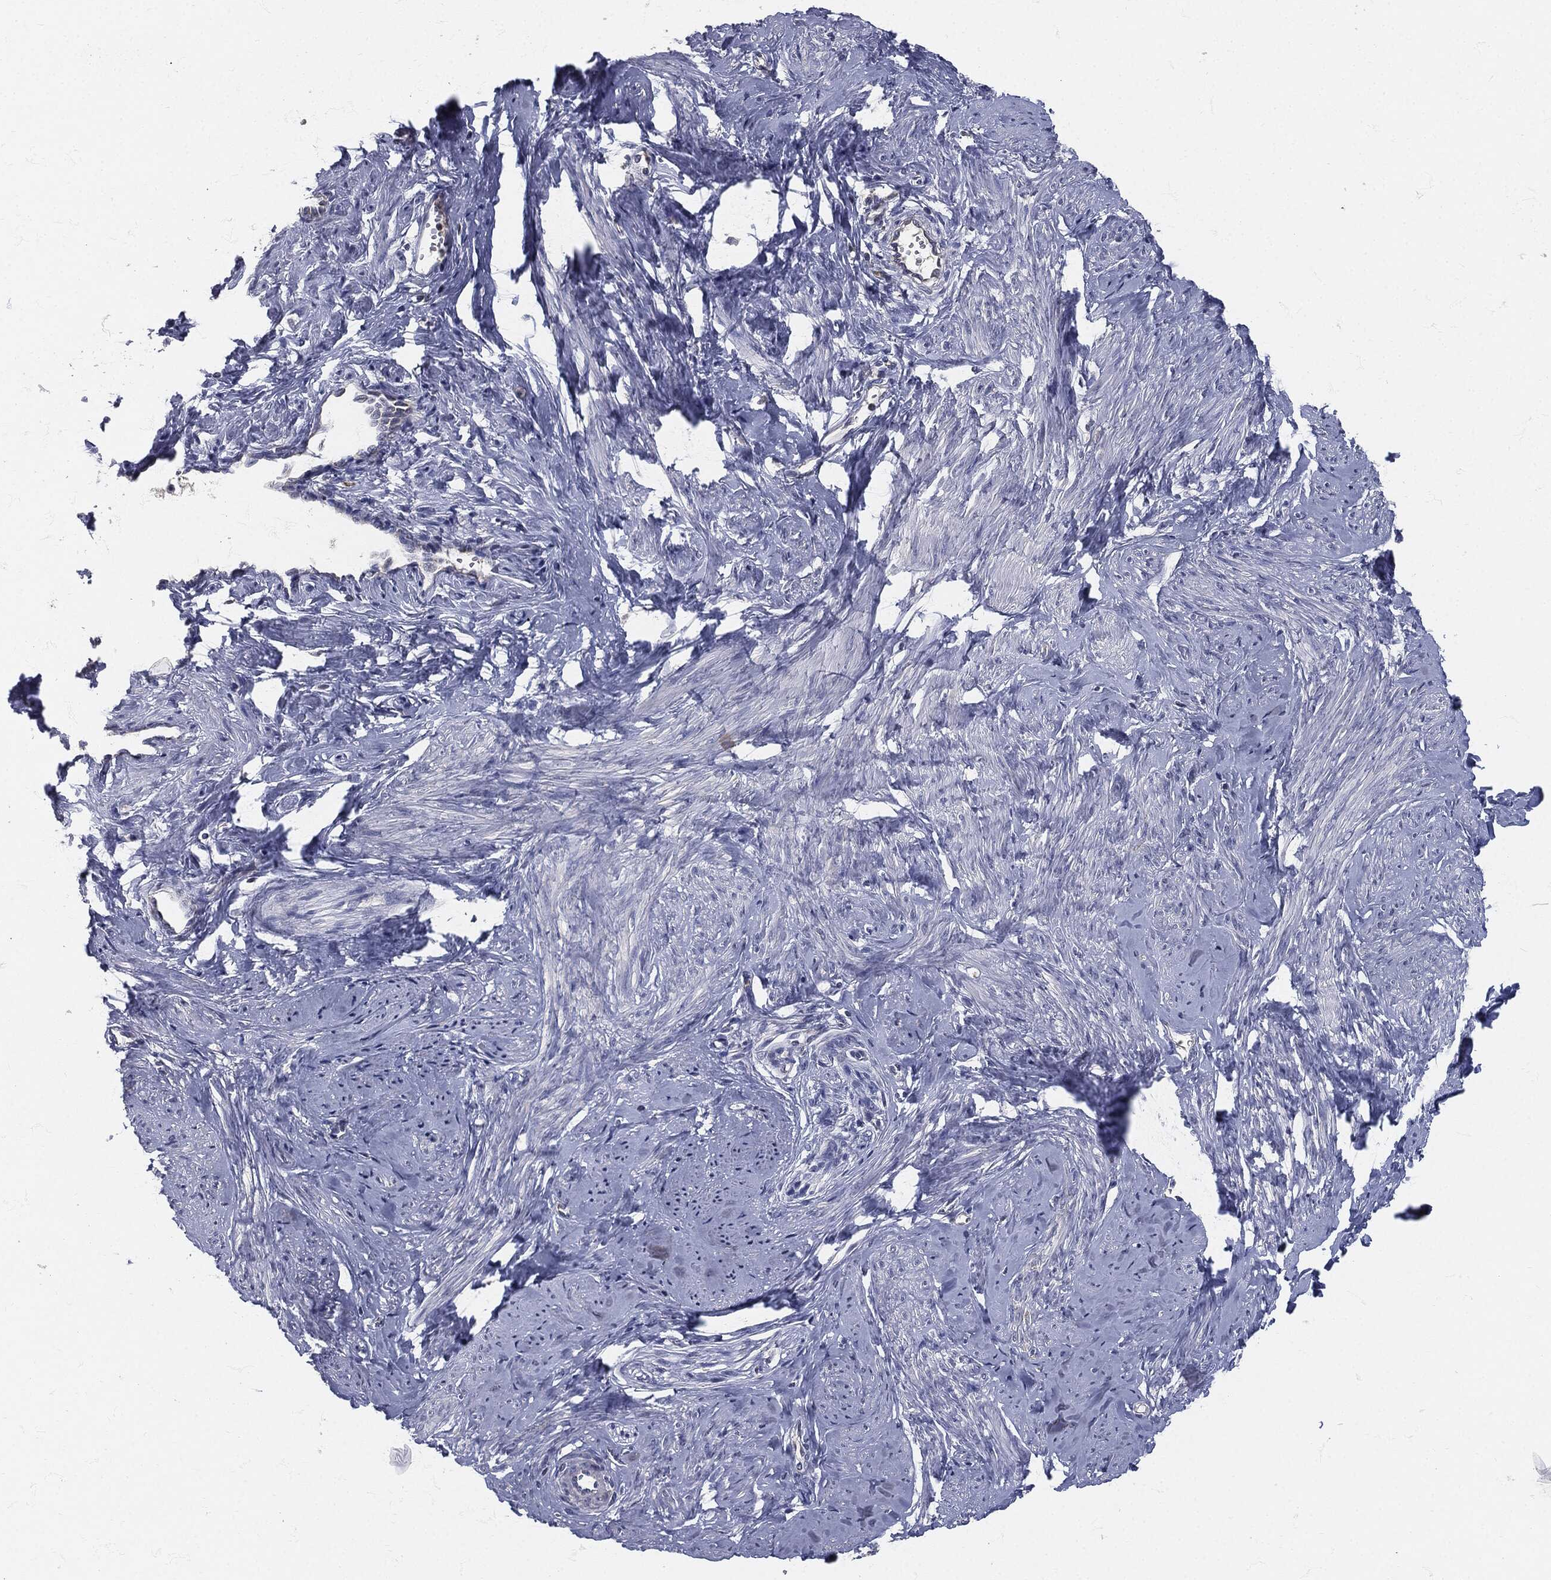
{"staining": {"intensity": "negative", "quantity": "none", "location": "none"}, "tissue": "smooth muscle", "cell_type": "Smooth muscle cells", "image_type": "normal", "snomed": [{"axis": "morphology", "description": "Normal tissue, NOS"}, {"axis": "topography", "description": "Smooth muscle"}], "caption": "This is an IHC micrograph of unremarkable smooth muscle. There is no expression in smooth muscle cells.", "gene": "SIGLEC9", "patient": {"sex": "female", "age": 48}}